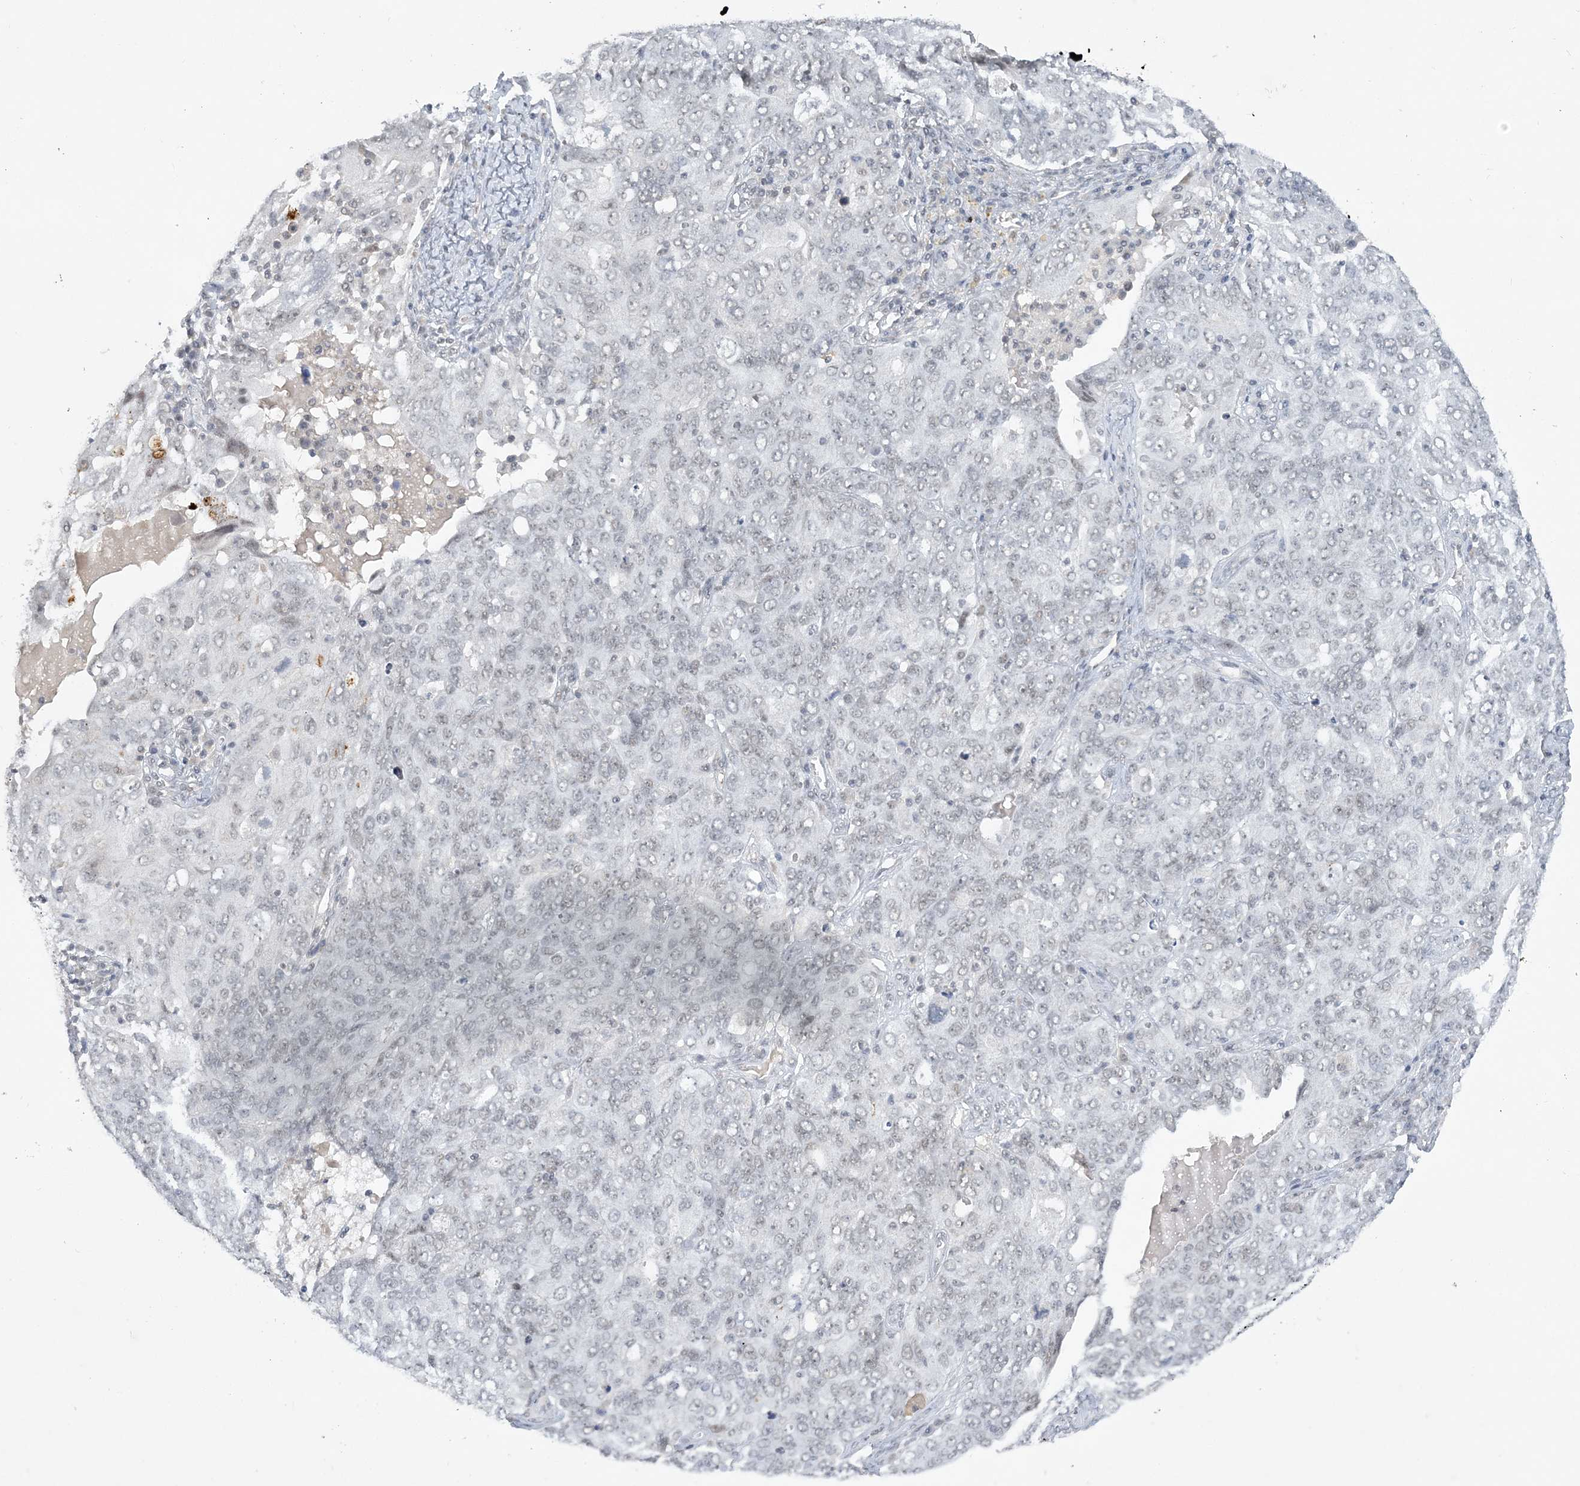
{"staining": {"intensity": "negative", "quantity": "none", "location": "none"}, "tissue": "ovarian cancer", "cell_type": "Tumor cells", "image_type": "cancer", "snomed": [{"axis": "morphology", "description": "Carcinoma, endometroid"}, {"axis": "topography", "description": "Ovary"}], "caption": "IHC photomicrograph of neoplastic tissue: ovarian endometroid carcinoma stained with DAB reveals no significant protein positivity in tumor cells.", "gene": "KMT2D", "patient": {"sex": "female", "age": 62}}